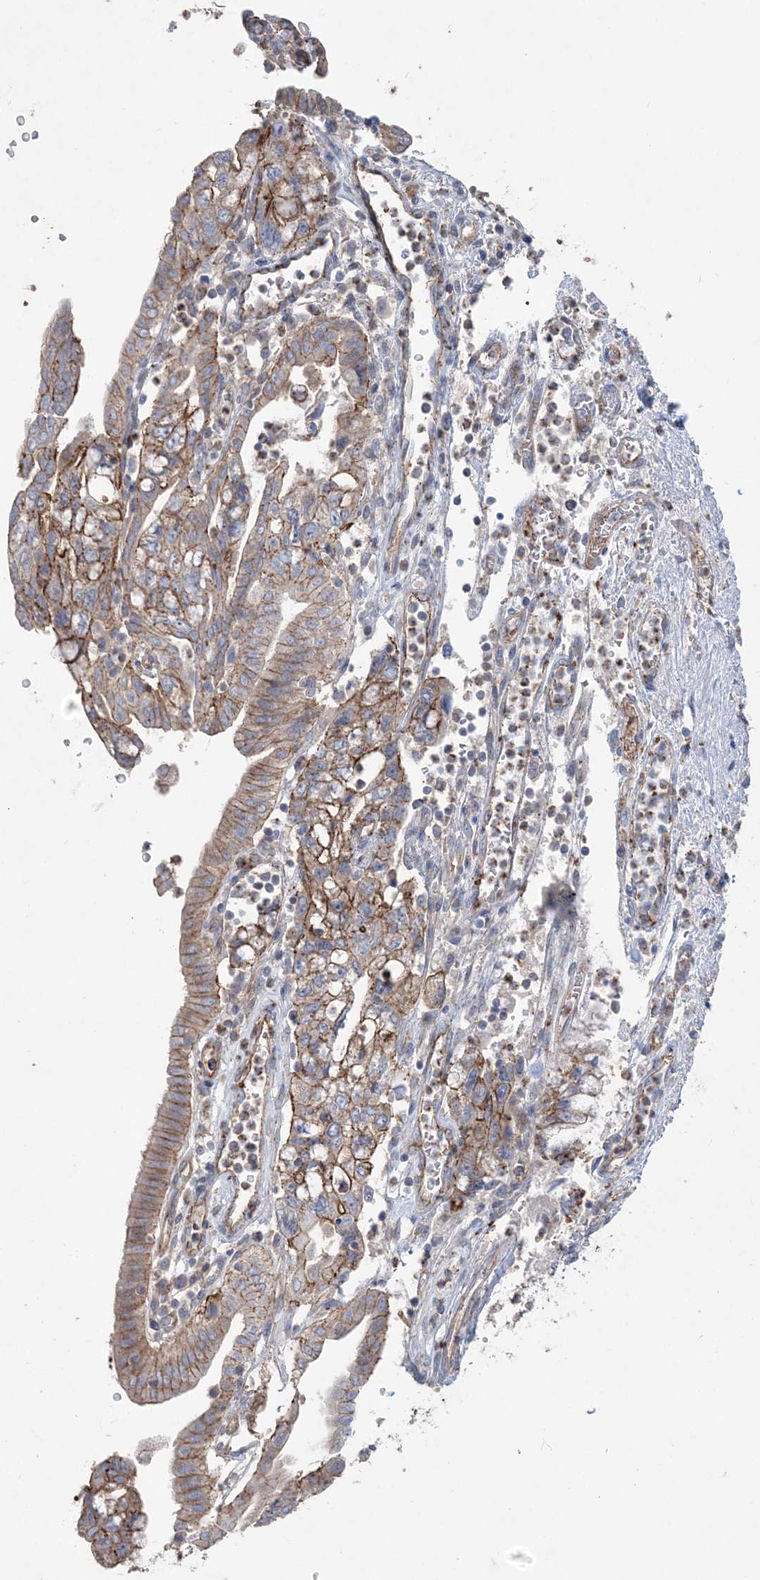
{"staining": {"intensity": "moderate", "quantity": ">75%", "location": "cytoplasmic/membranous"}, "tissue": "pancreatic cancer", "cell_type": "Tumor cells", "image_type": "cancer", "snomed": [{"axis": "morphology", "description": "Adenocarcinoma, NOS"}, {"axis": "topography", "description": "Pancreas"}], "caption": "Tumor cells demonstrate medium levels of moderate cytoplasmic/membranous positivity in approximately >75% of cells in adenocarcinoma (pancreatic).", "gene": "PIGC", "patient": {"sex": "female", "age": 73}}